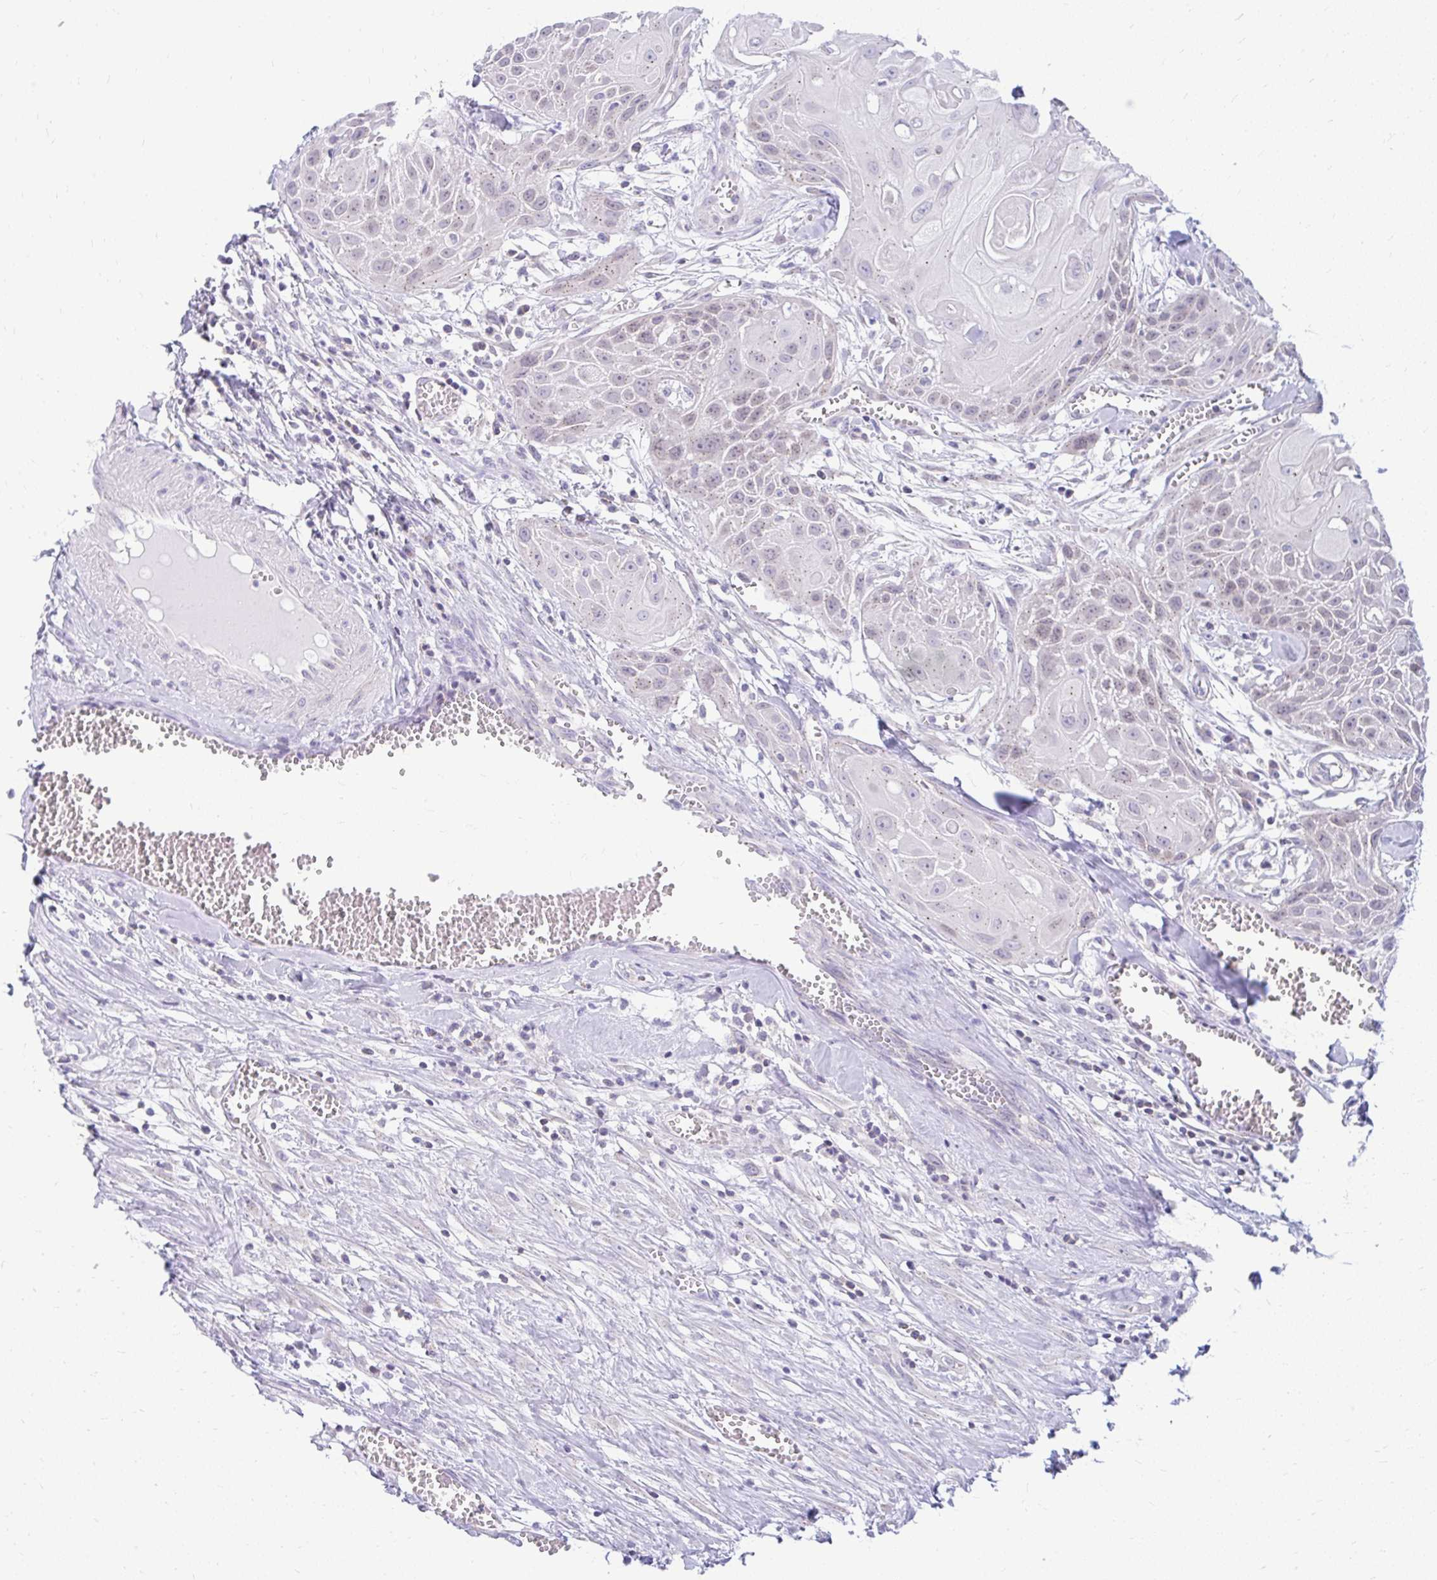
{"staining": {"intensity": "weak", "quantity": "25%-75%", "location": "cytoplasmic/membranous,nuclear"}, "tissue": "head and neck cancer", "cell_type": "Tumor cells", "image_type": "cancer", "snomed": [{"axis": "morphology", "description": "Squamous cell carcinoma, NOS"}, {"axis": "topography", "description": "Lymph node"}, {"axis": "topography", "description": "Salivary gland"}, {"axis": "topography", "description": "Head-Neck"}], "caption": "A brown stain labels weak cytoplasmic/membranous and nuclear expression of a protein in human head and neck squamous cell carcinoma tumor cells.", "gene": "RADIL", "patient": {"sex": "female", "age": 74}}